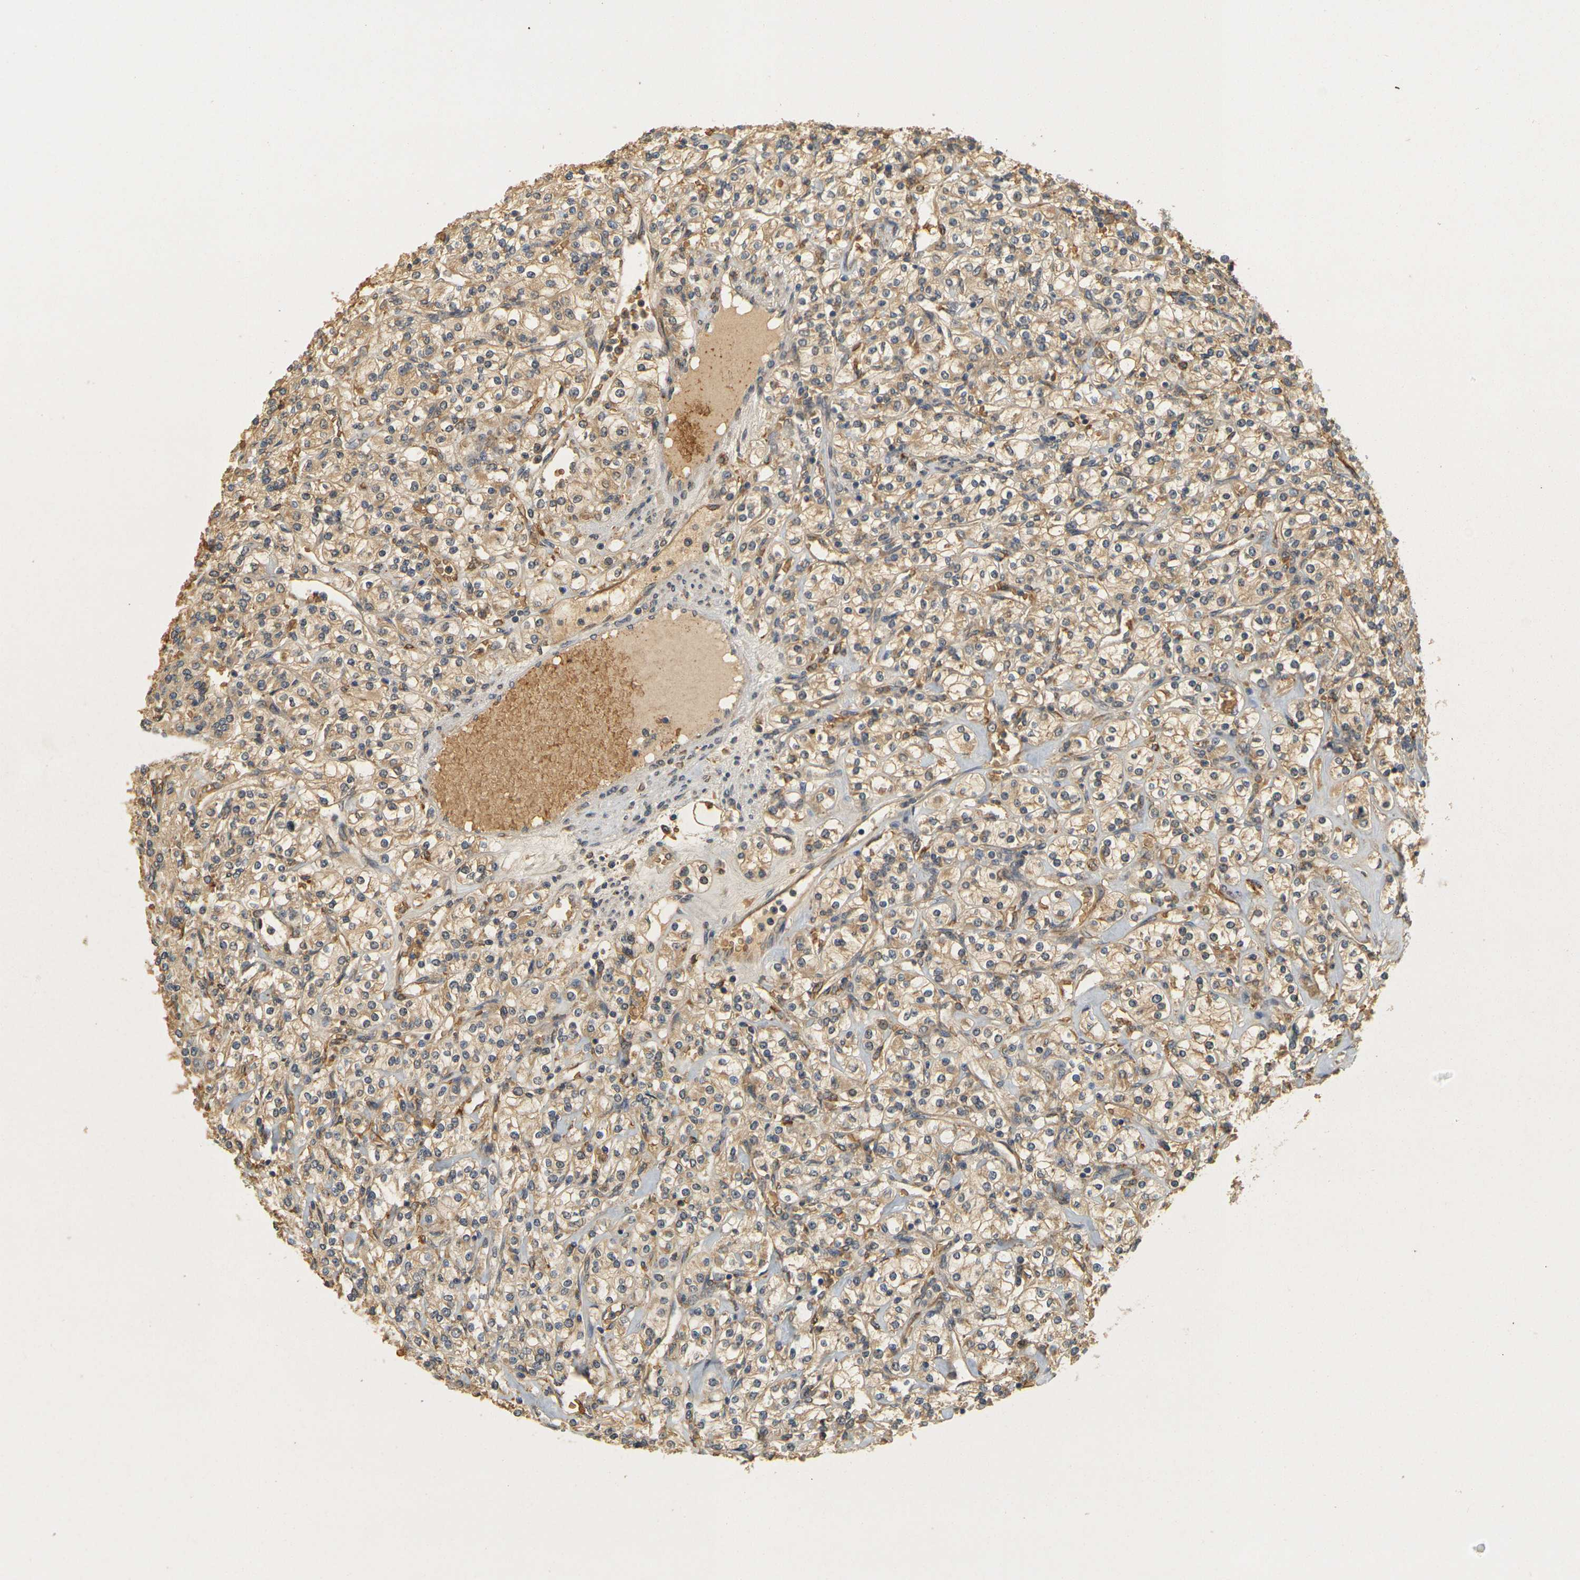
{"staining": {"intensity": "negative", "quantity": "none", "location": "none"}, "tissue": "renal cancer", "cell_type": "Tumor cells", "image_type": "cancer", "snomed": [{"axis": "morphology", "description": "Adenocarcinoma, NOS"}, {"axis": "topography", "description": "Kidney"}], "caption": "The micrograph shows no staining of tumor cells in renal cancer.", "gene": "MEGF9", "patient": {"sex": "male", "age": 77}}